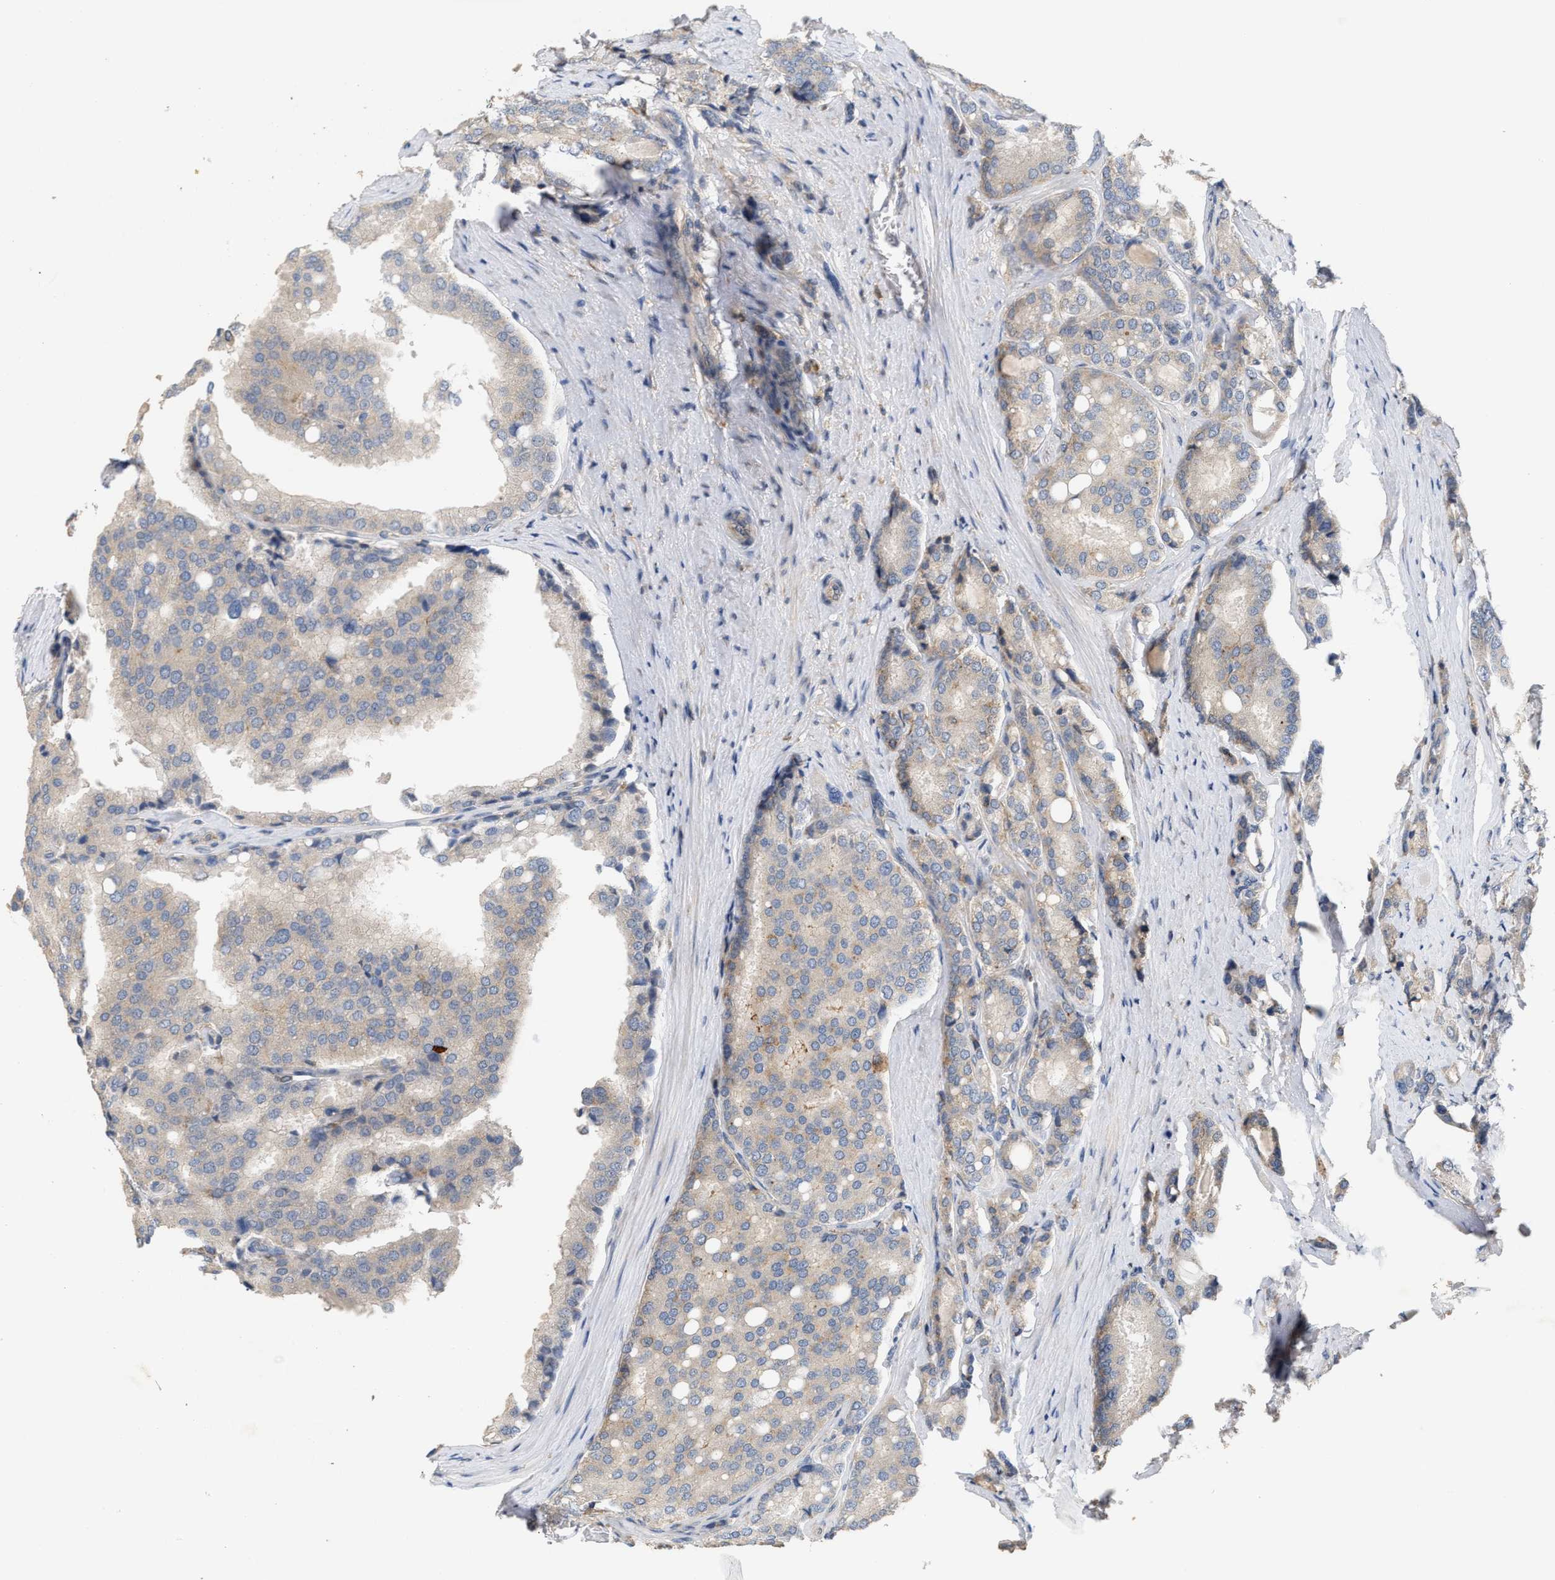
{"staining": {"intensity": "weak", "quantity": "<25%", "location": "cytoplasmic/membranous"}, "tissue": "prostate cancer", "cell_type": "Tumor cells", "image_type": "cancer", "snomed": [{"axis": "morphology", "description": "Adenocarcinoma, High grade"}, {"axis": "topography", "description": "Prostate"}], "caption": "Human prostate cancer (high-grade adenocarcinoma) stained for a protein using immunohistochemistry exhibits no expression in tumor cells.", "gene": "DBNL", "patient": {"sex": "male", "age": 50}}